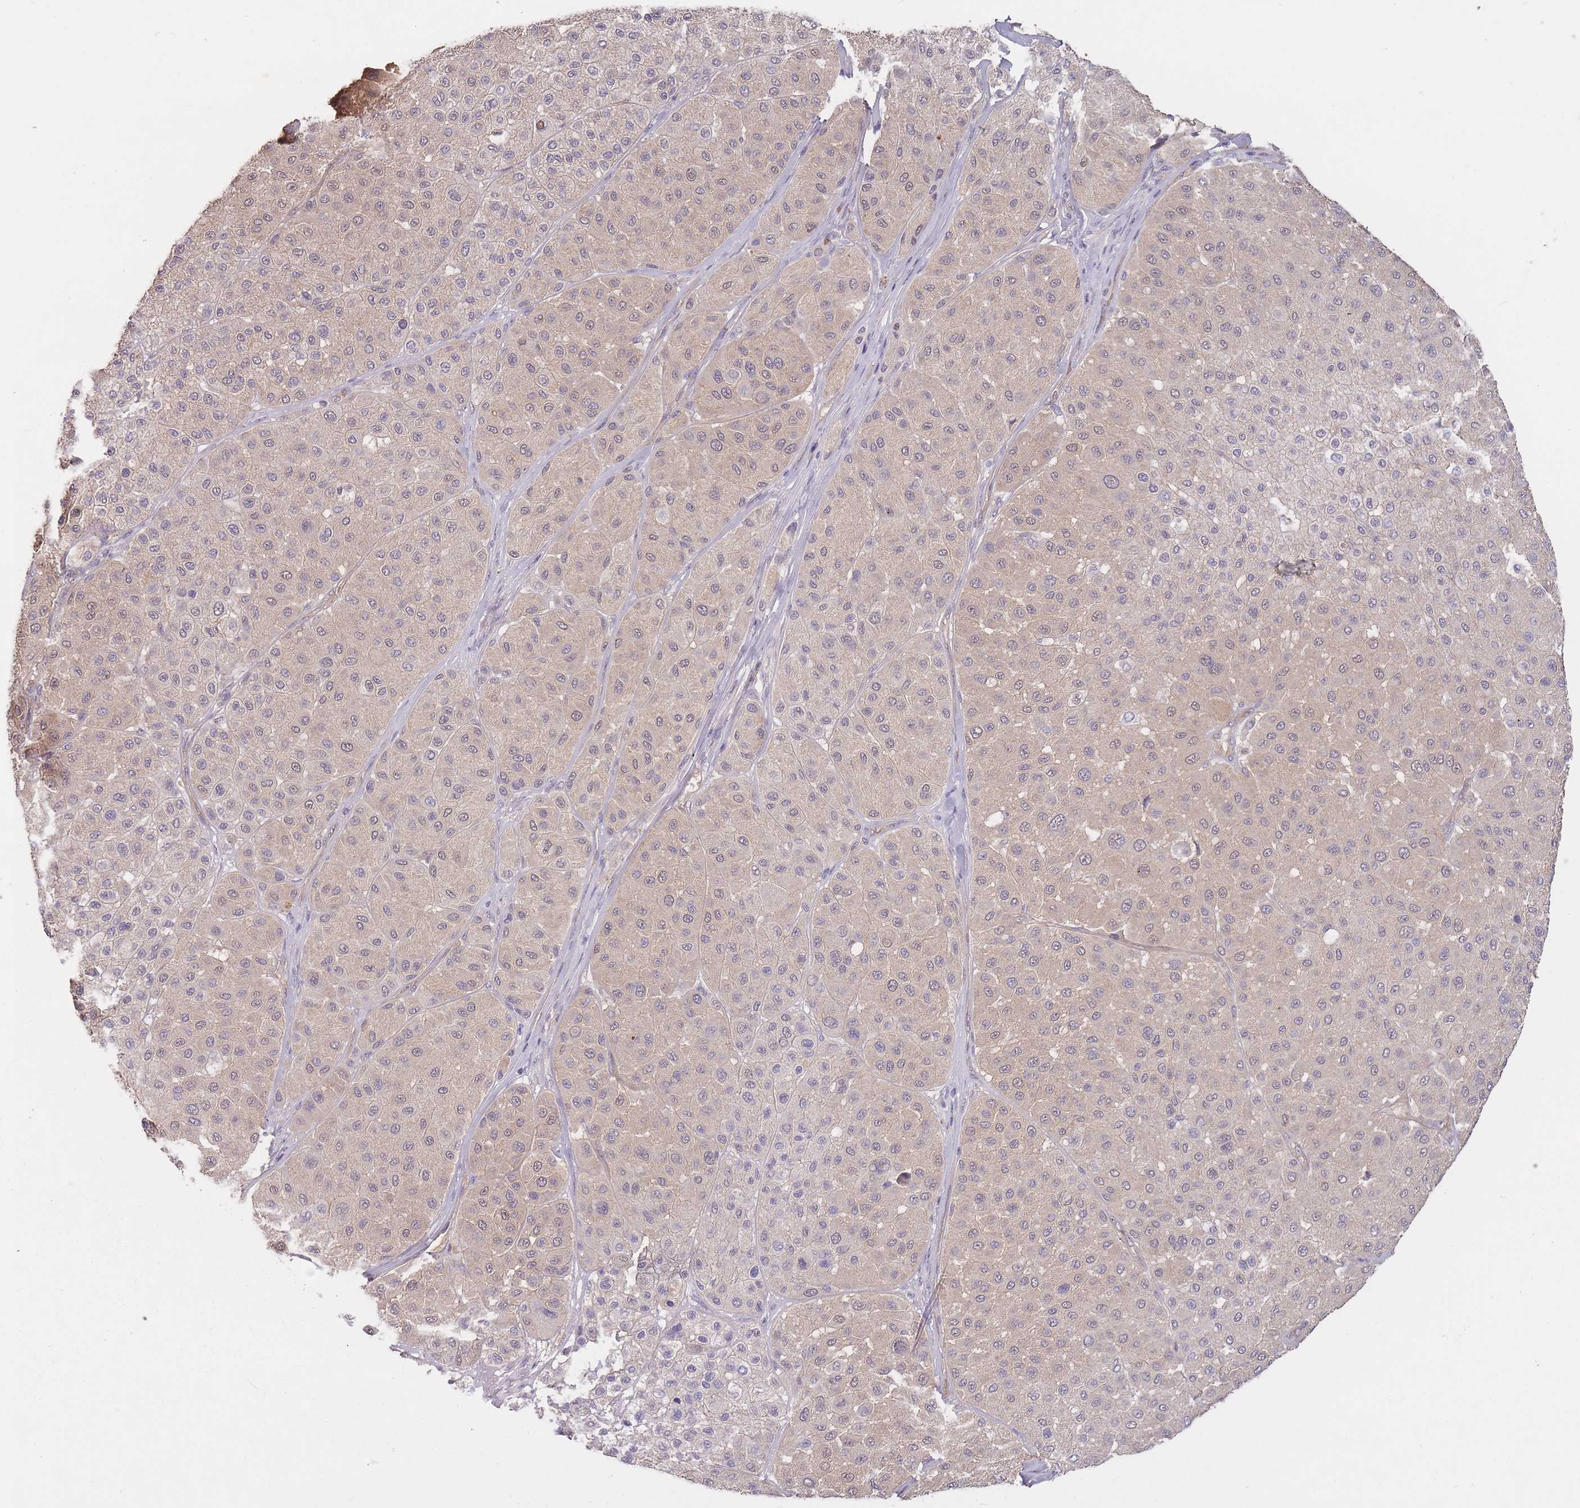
{"staining": {"intensity": "weak", "quantity": ">75%", "location": "cytoplasmic/membranous"}, "tissue": "melanoma", "cell_type": "Tumor cells", "image_type": "cancer", "snomed": [{"axis": "morphology", "description": "Malignant melanoma, Metastatic site"}, {"axis": "topography", "description": "Smooth muscle"}], "caption": "IHC histopathology image of human melanoma stained for a protein (brown), which reveals low levels of weak cytoplasmic/membranous staining in about >75% of tumor cells.", "gene": "KIAA1755", "patient": {"sex": "male", "age": 41}}